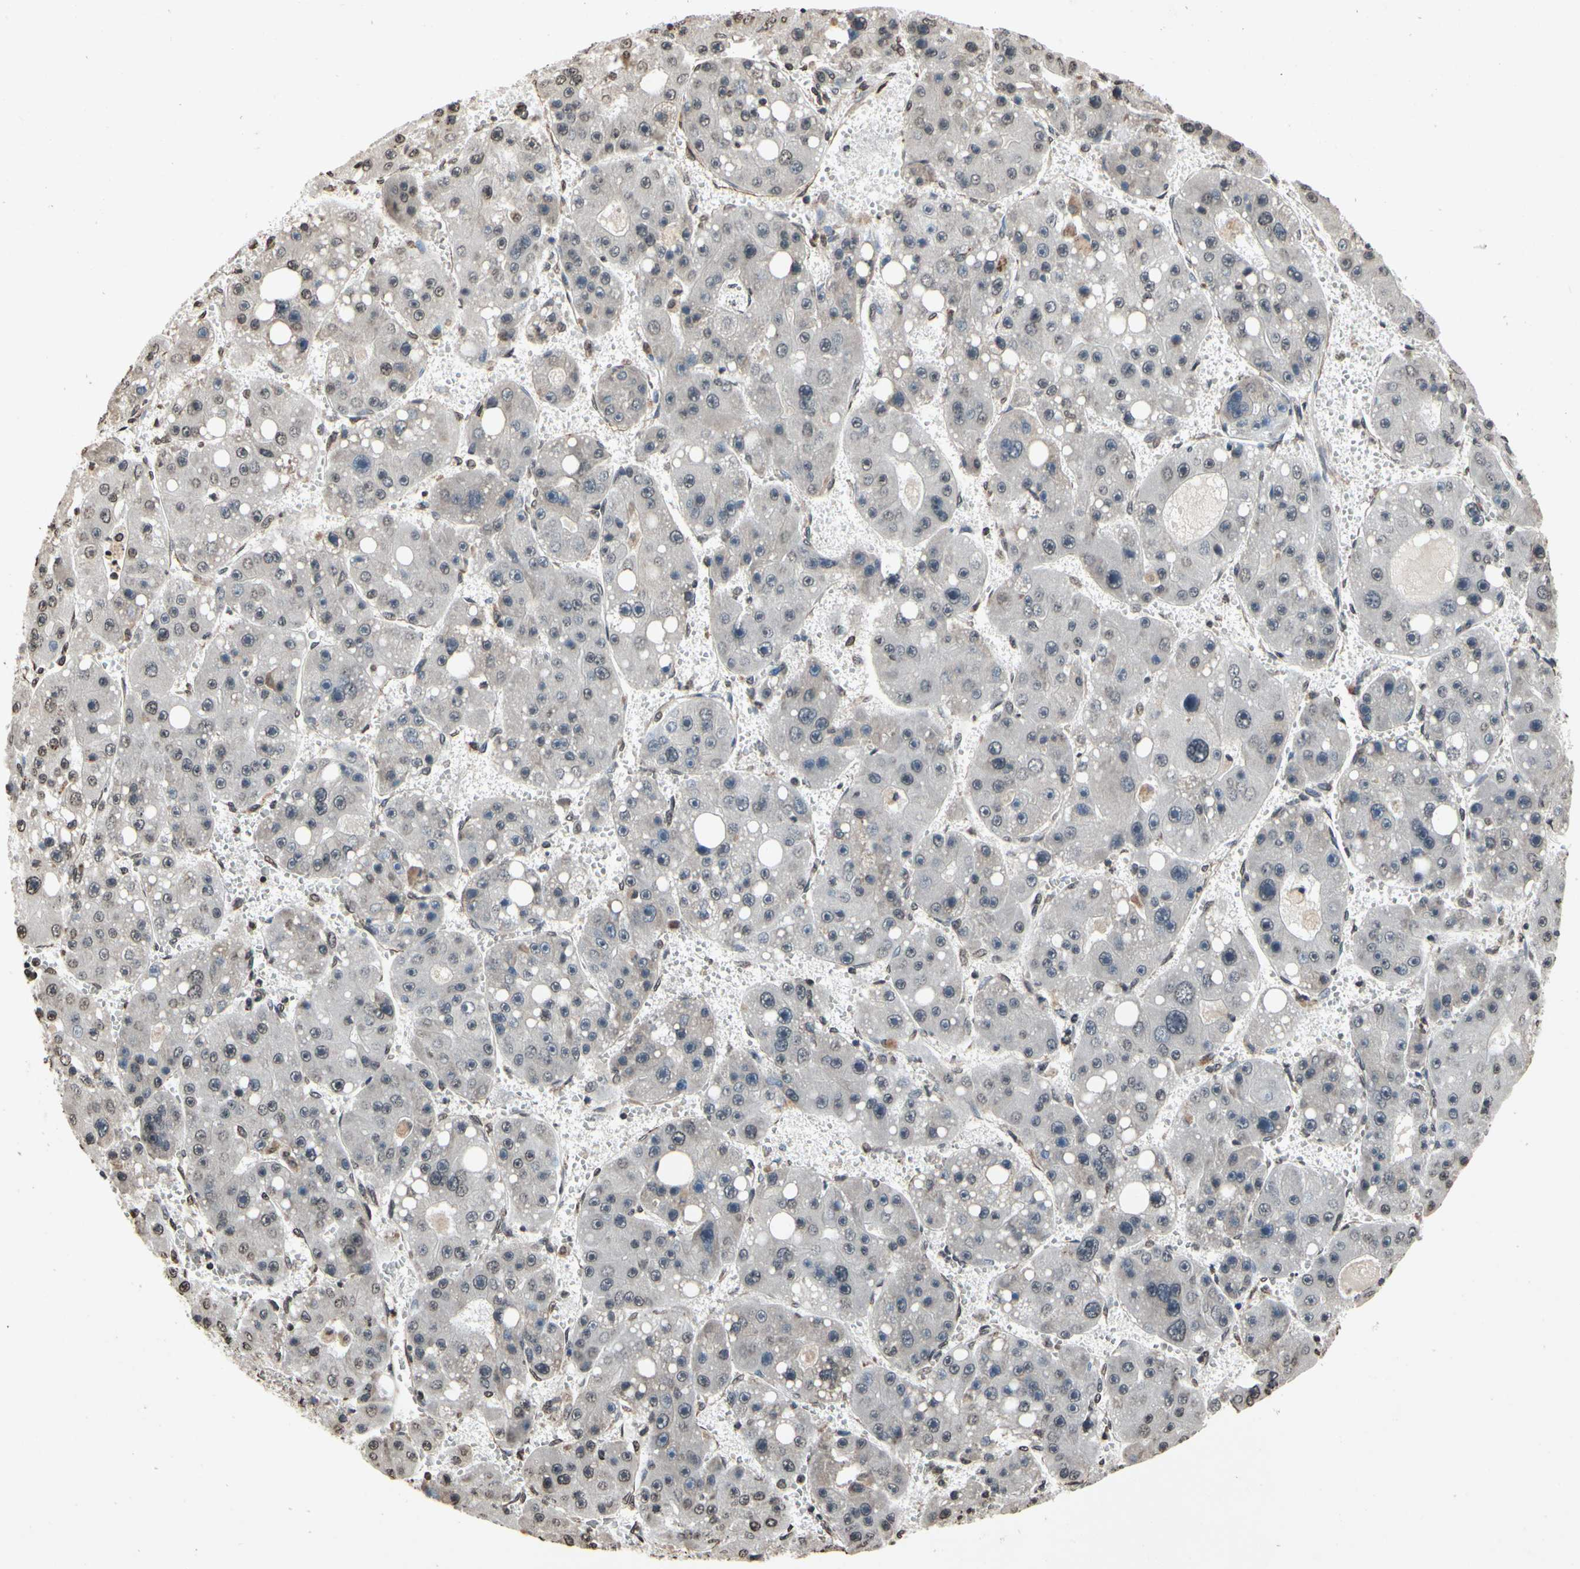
{"staining": {"intensity": "negative", "quantity": "none", "location": "none"}, "tissue": "liver cancer", "cell_type": "Tumor cells", "image_type": "cancer", "snomed": [{"axis": "morphology", "description": "Carcinoma, Hepatocellular, NOS"}, {"axis": "topography", "description": "Liver"}], "caption": "DAB immunohistochemical staining of hepatocellular carcinoma (liver) displays no significant expression in tumor cells.", "gene": "HIPK2", "patient": {"sex": "female", "age": 61}}